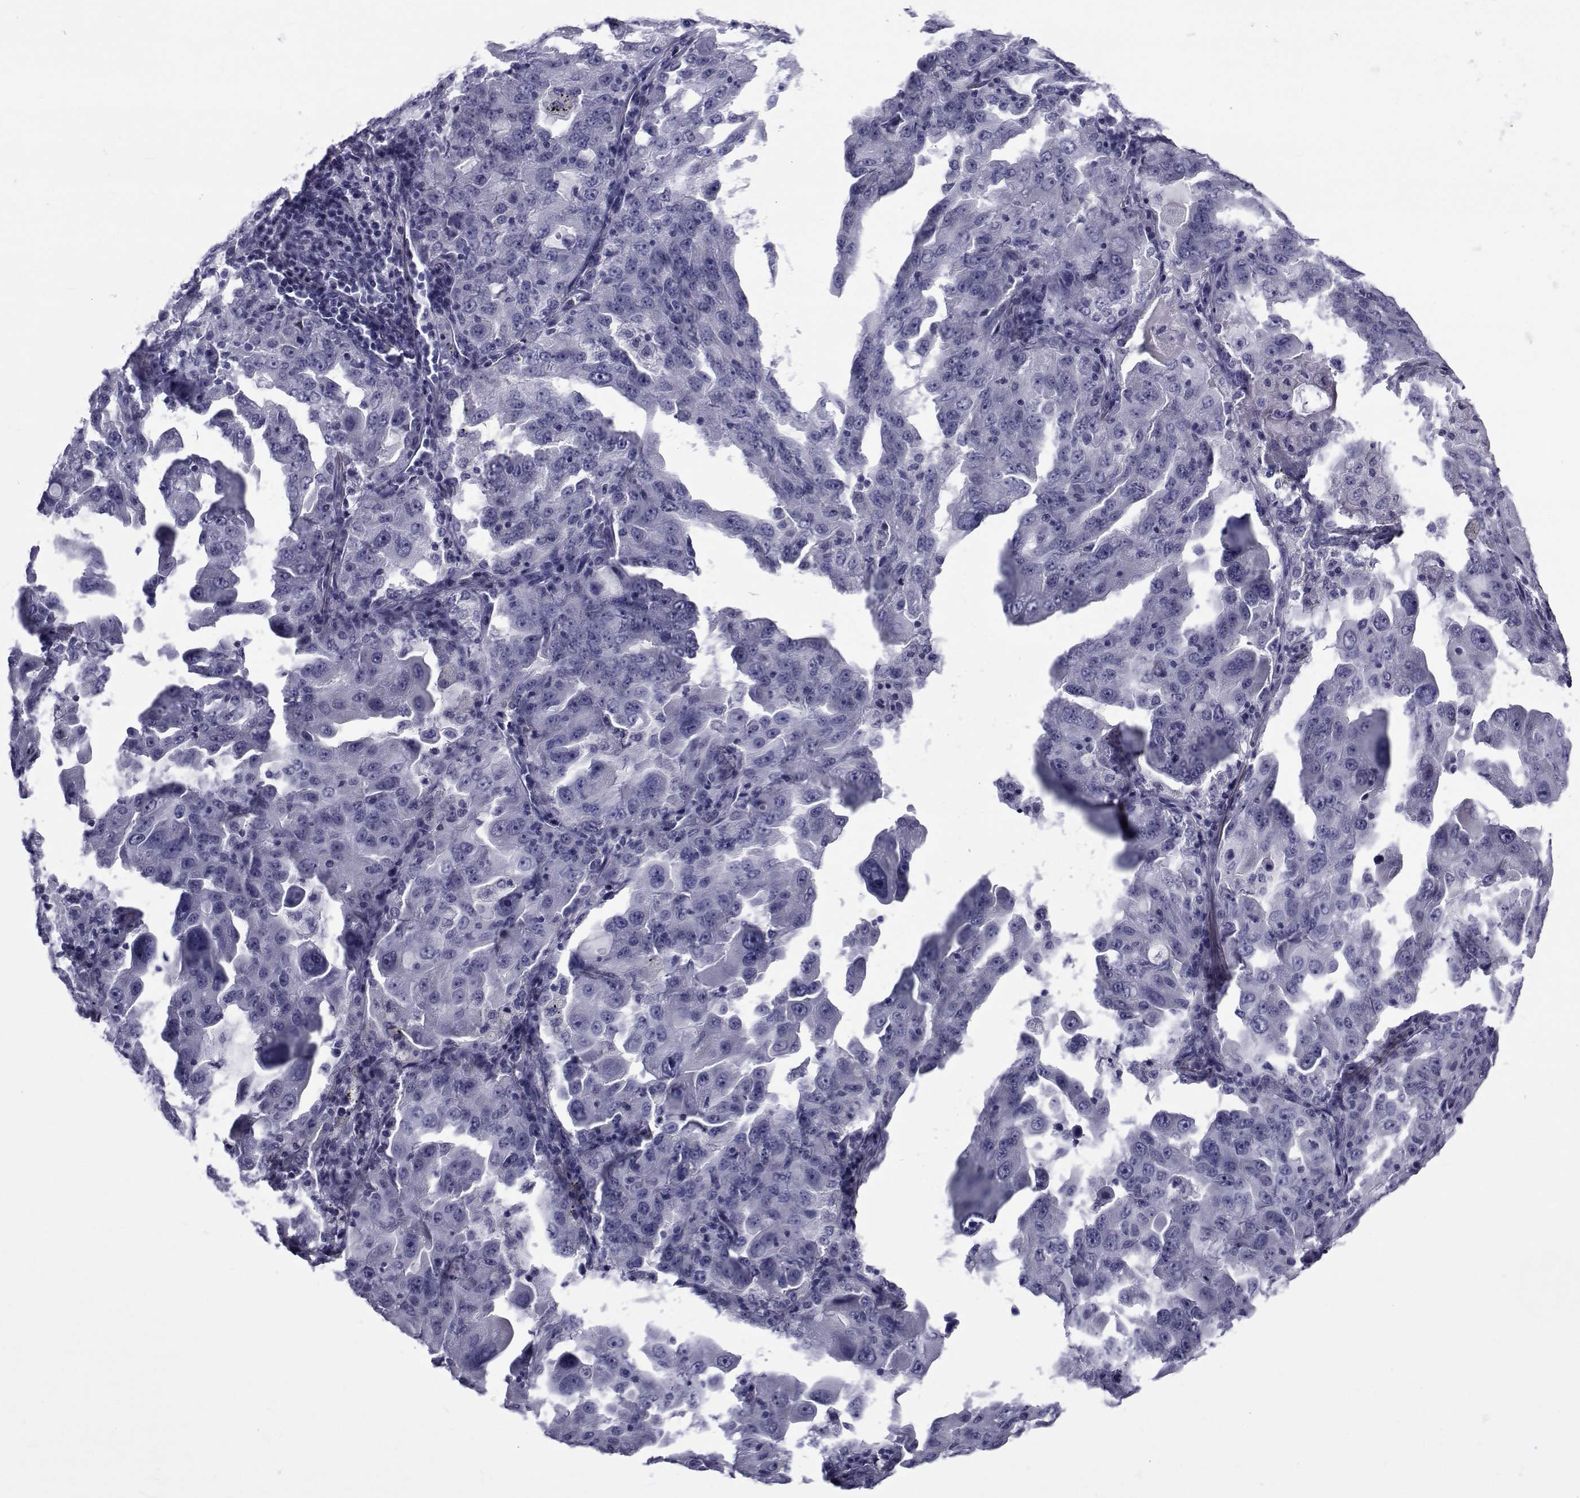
{"staining": {"intensity": "negative", "quantity": "none", "location": "none"}, "tissue": "lung cancer", "cell_type": "Tumor cells", "image_type": "cancer", "snomed": [{"axis": "morphology", "description": "Adenocarcinoma, NOS"}, {"axis": "topography", "description": "Lung"}], "caption": "Immunohistochemical staining of adenocarcinoma (lung) shows no significant expression in tumor cells.", "gene": "GKAP1", "patient": {"sex": "female", "age": 61}}